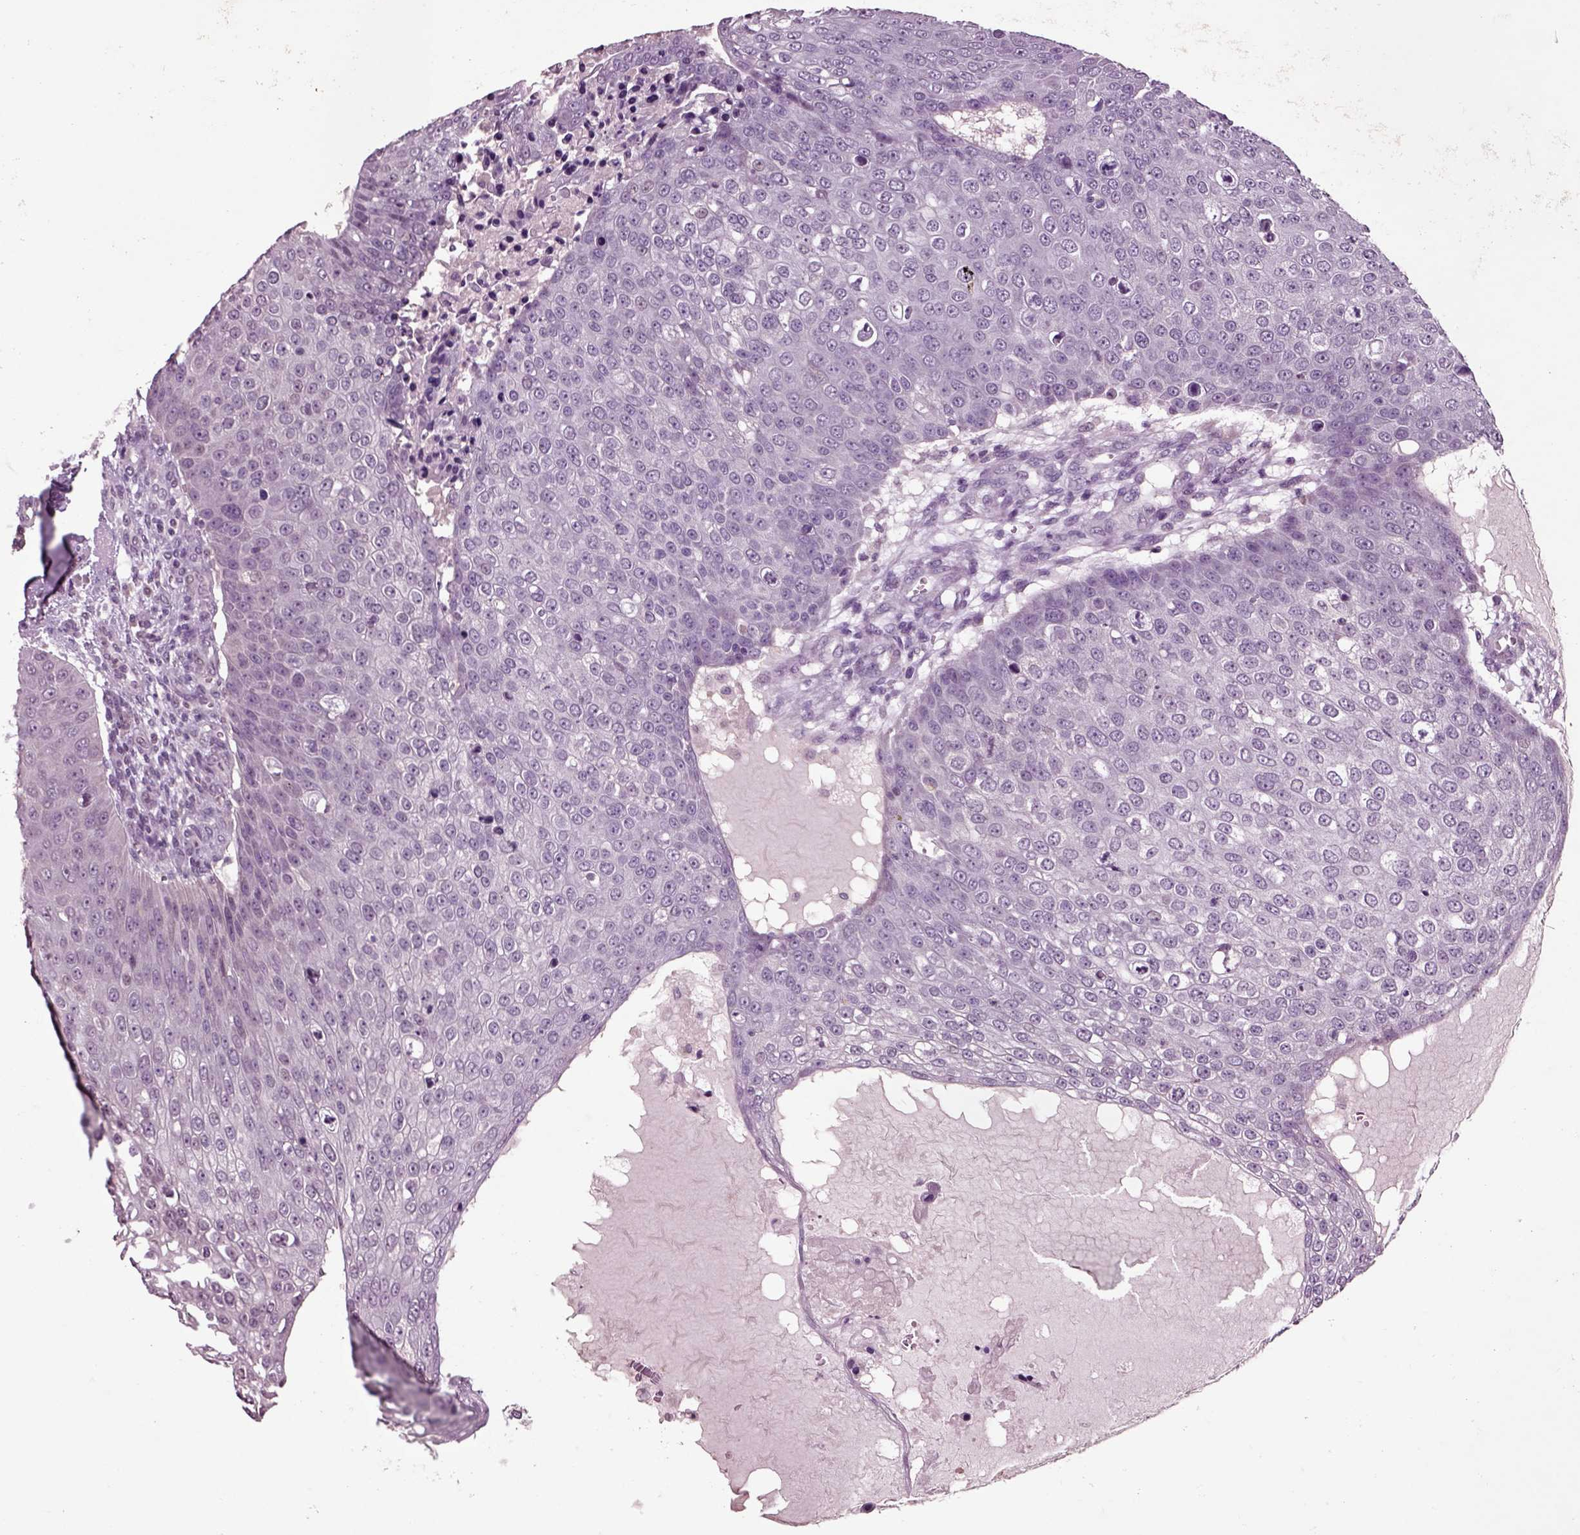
{"staining": {"intensity": "negative", "quantity": "none", "location": "none"}, "tissue": "skin cancer", "cell_type": "Tumor cells", "image_type": "cancer", "snomed": [{"axis": "morphology", "description": "Squamous cell carcinoma, NOS"}, {"axis": "topography", "description": "Skin"}], "caption": "Immunohistochemistry of human squamous cell carcinoma (skin) displays no expression in tumor cells.", "gene": "CHGB", "patient": {"sex": "male", "age": 71}}